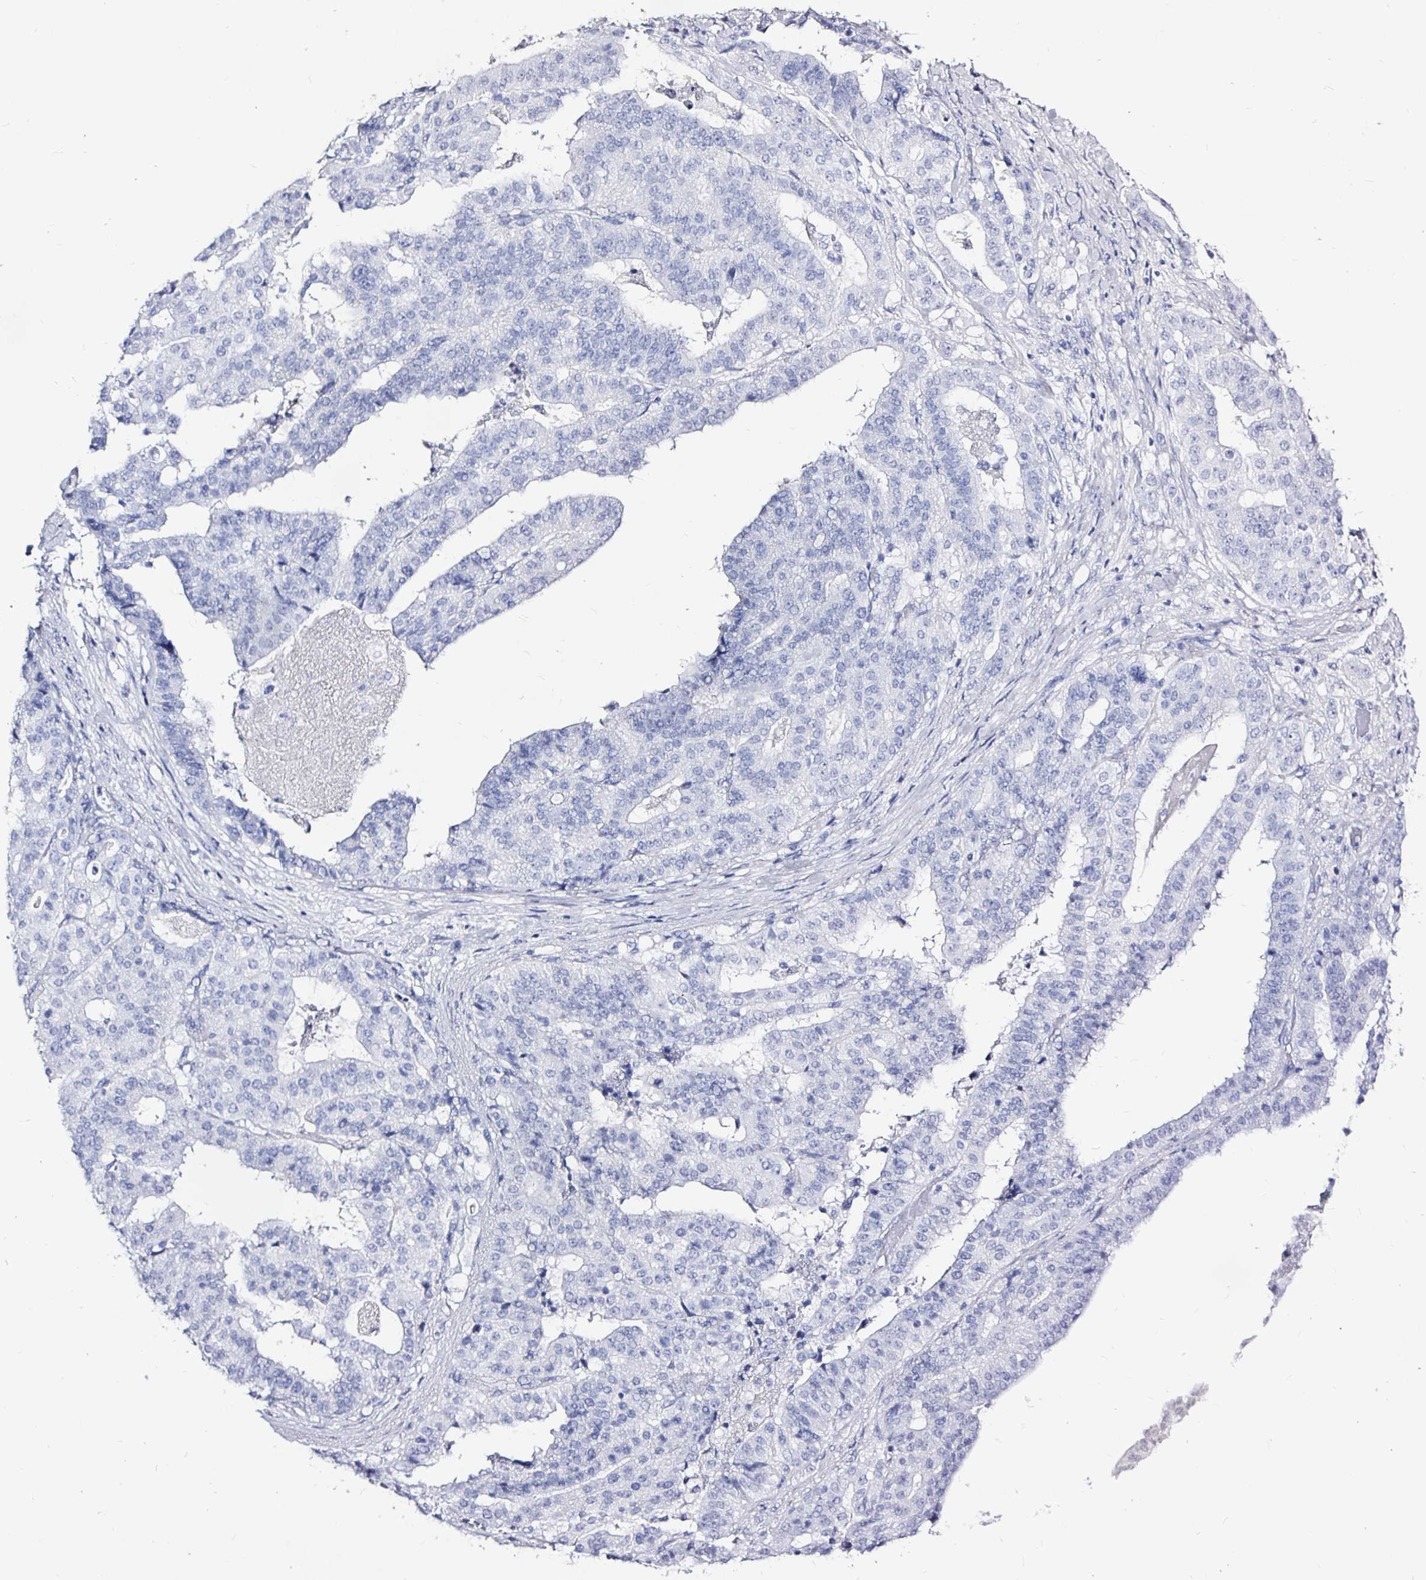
{"staining": {"intensity": "negative", "quantity": "none", "location": "none"}, "tissue": "stomach cancer", "cell_type": "Tumor cells", "image_type": "cancer", "snomed": [{"axis": "morphology", "description": "Adenocarcinoma, NOS"}, {"axis": "topography", "description": "Stomach"}], "caption": "A histopathology image of stomach cancer (adenocarcinoma) stained for a protein exhibits no brown staining in tumor cells.", "gene": "LUZP4", "patient": {"sex": "male", "age": 48}}